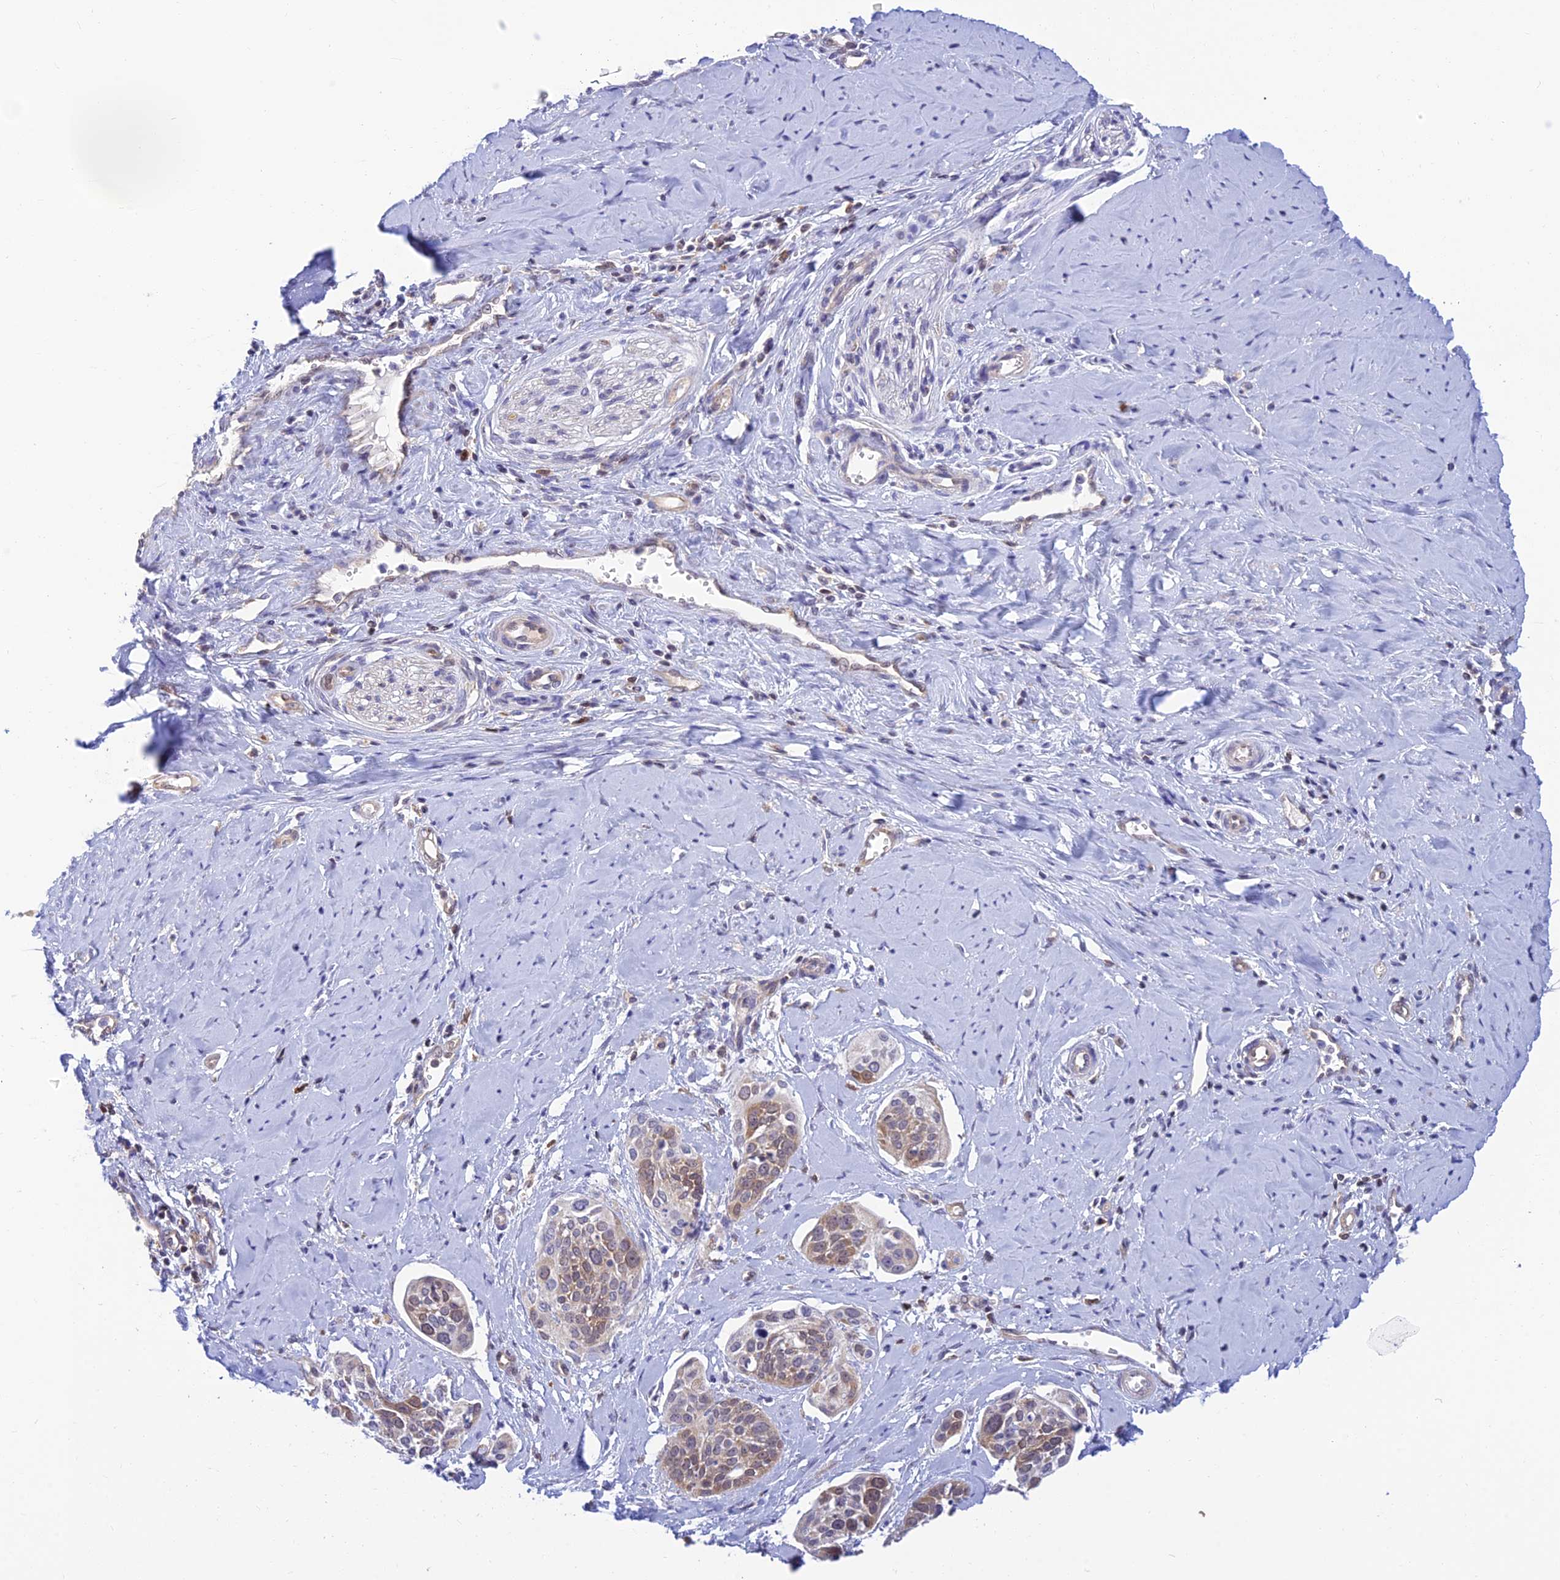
{"staining": {"intensity": "moderate", "quantity": "<25%", "location": "cytoplasmic/membranous"}, "tissue": "cervical cancer", "cell_type": "Tumor cells", "image_type": "cancer", "snomed": [{"axis": "morphology", "description": "Squamous cell carcinoma, NOS"}, {"axis": "topography", "description": "Cervix"}], "caption": "Protein analysis of squamous cell carcinoma (cervical) tissue exhibits moderate cytoplasmic/membranous expression in about <25% of tumor cells.", "gene": "LYSMD2", "patient": {"sex": "female", "age": 44}}